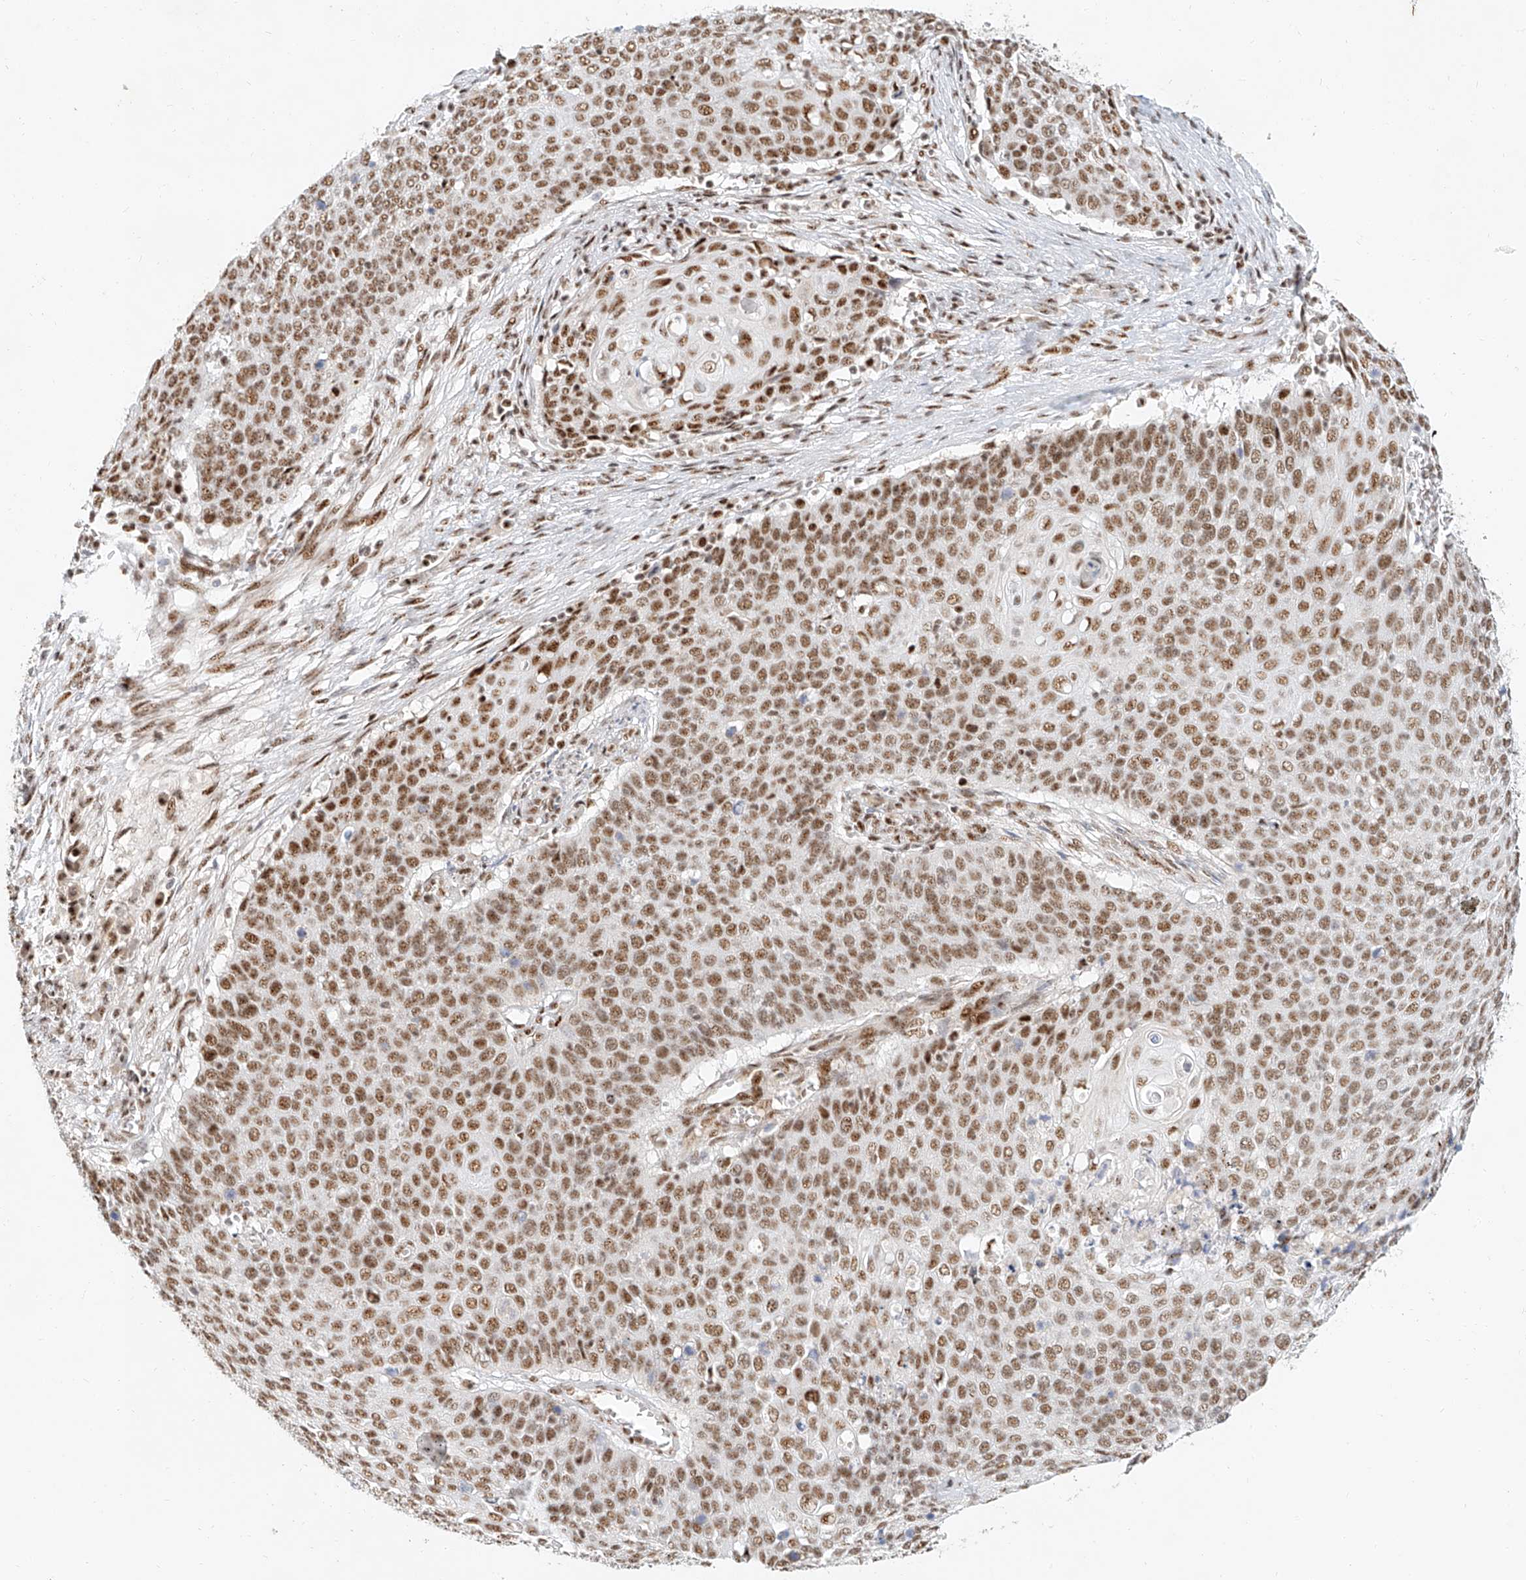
{"staining": {"intensity": "moderate", "quantity": ">75%", "location": "nuclear"}, "tissue": "cervical cancer", "cell_type": "Tumor cells", "image_type": "cancer", "snomed": [{"axis": "morphology", "description": "Squamous cell carcinoma, NOS"}, {"axis": "topography", "description": "Cervix"}], "caption": "Tumor cells exhibit medium levels of moderate nuclear expression in about >75% of cells in cervical cancer. Immunohistochemistry (ihc) stains the protein in brown and the nuclei are stained blue.", "gene": "CXorf58", "patient": {"sex": "female", "age": 39}}